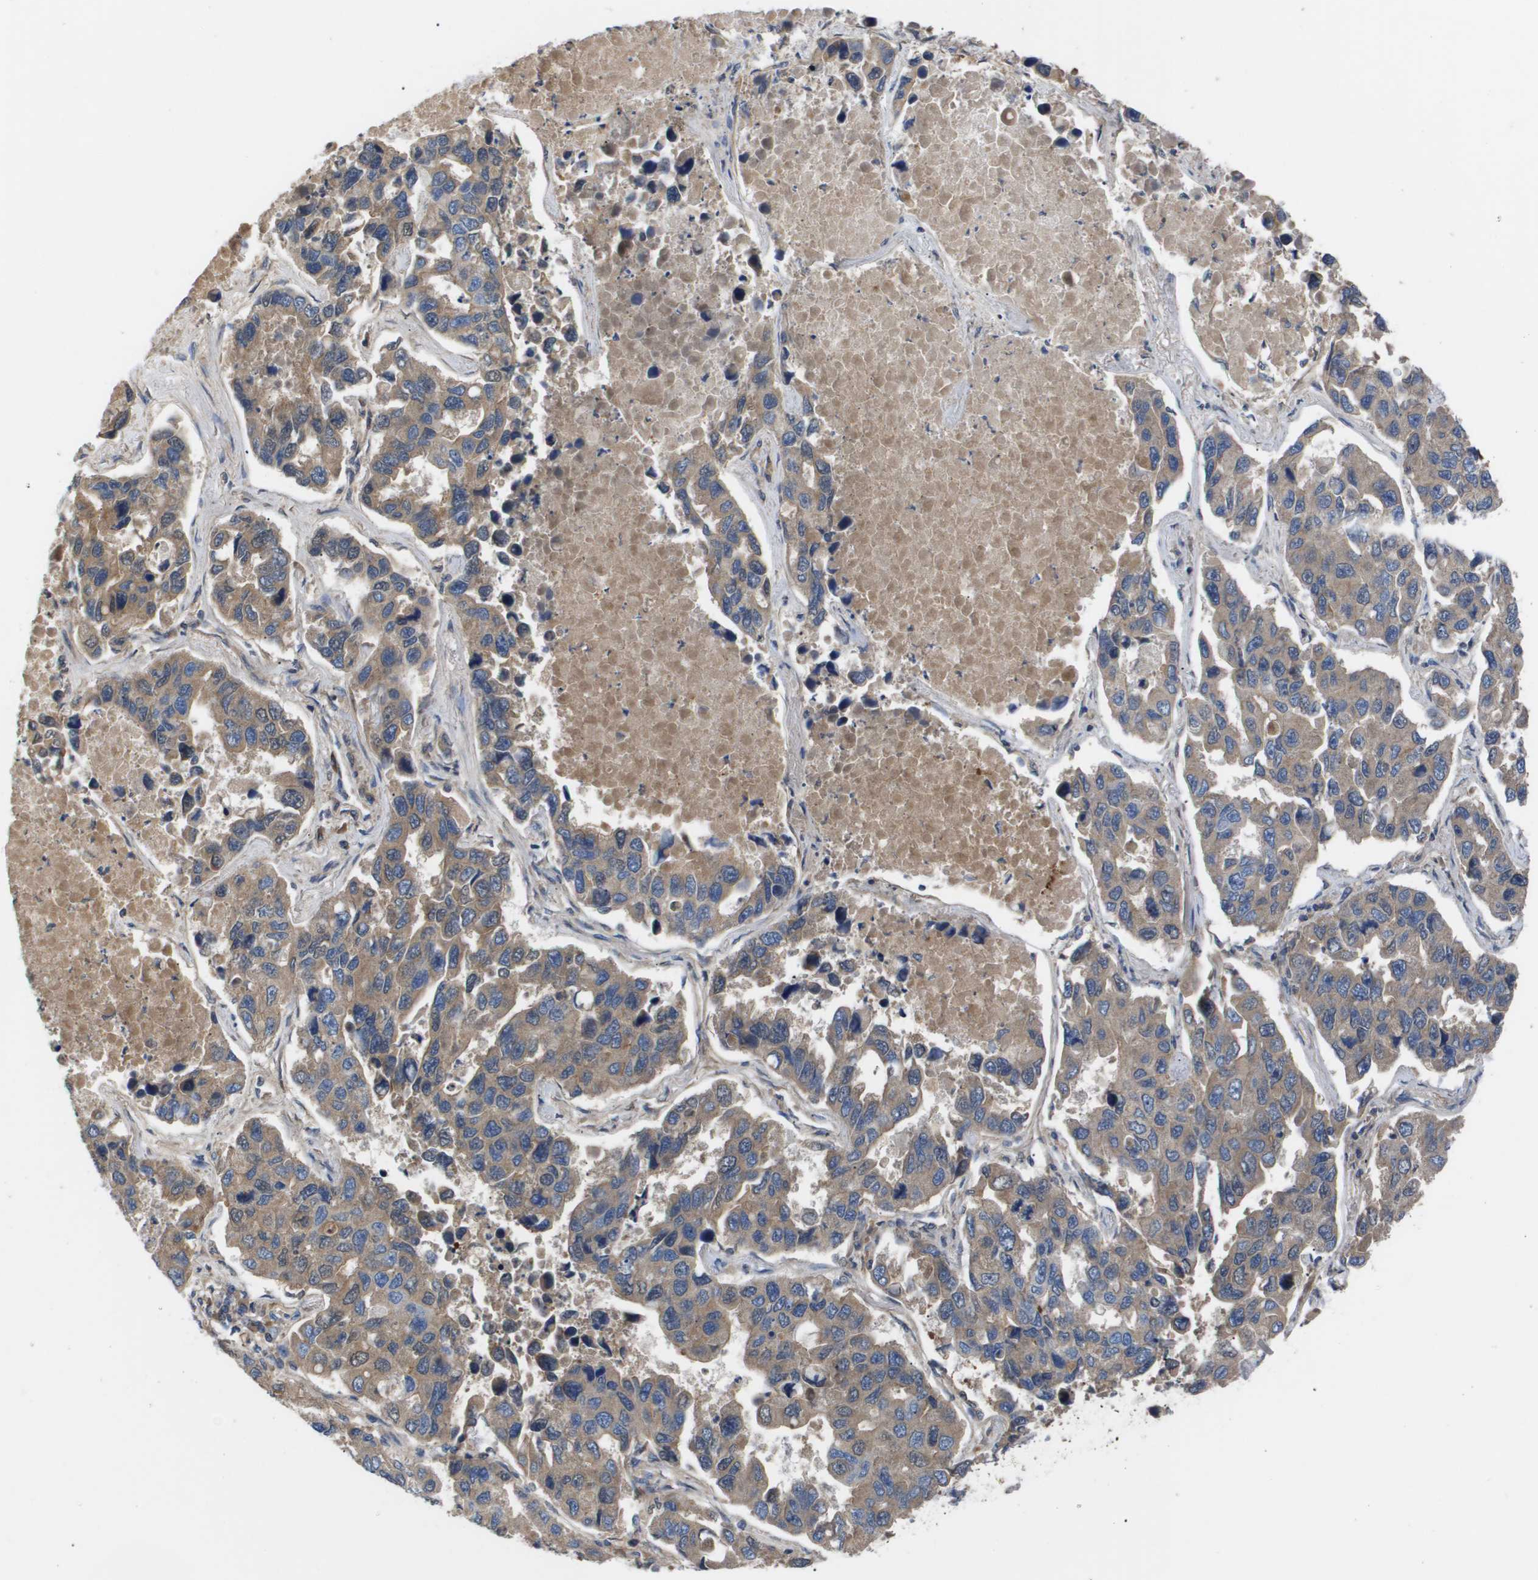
{"staining": {"intensity": "weak", "quantity": "25%-75%", "location": "cytoplasmic/membranous"}, "tissue": "lung cancer", "cell_type": "Tumor cells", "image_type": "cancer", "snomed": [{"axis": "morphology", "description": "Adenocarcinoma, NOS"}, {"axis": "topography", "description": "Lung"}], "caption": "This is an image of IHC staining of lung adenocarcinoma, which shows weak positivity in the cytoplasmic/membranous of tumor cells.", "gene": "SERPINA6", "patient": {"sex": "male", "age": 64}}